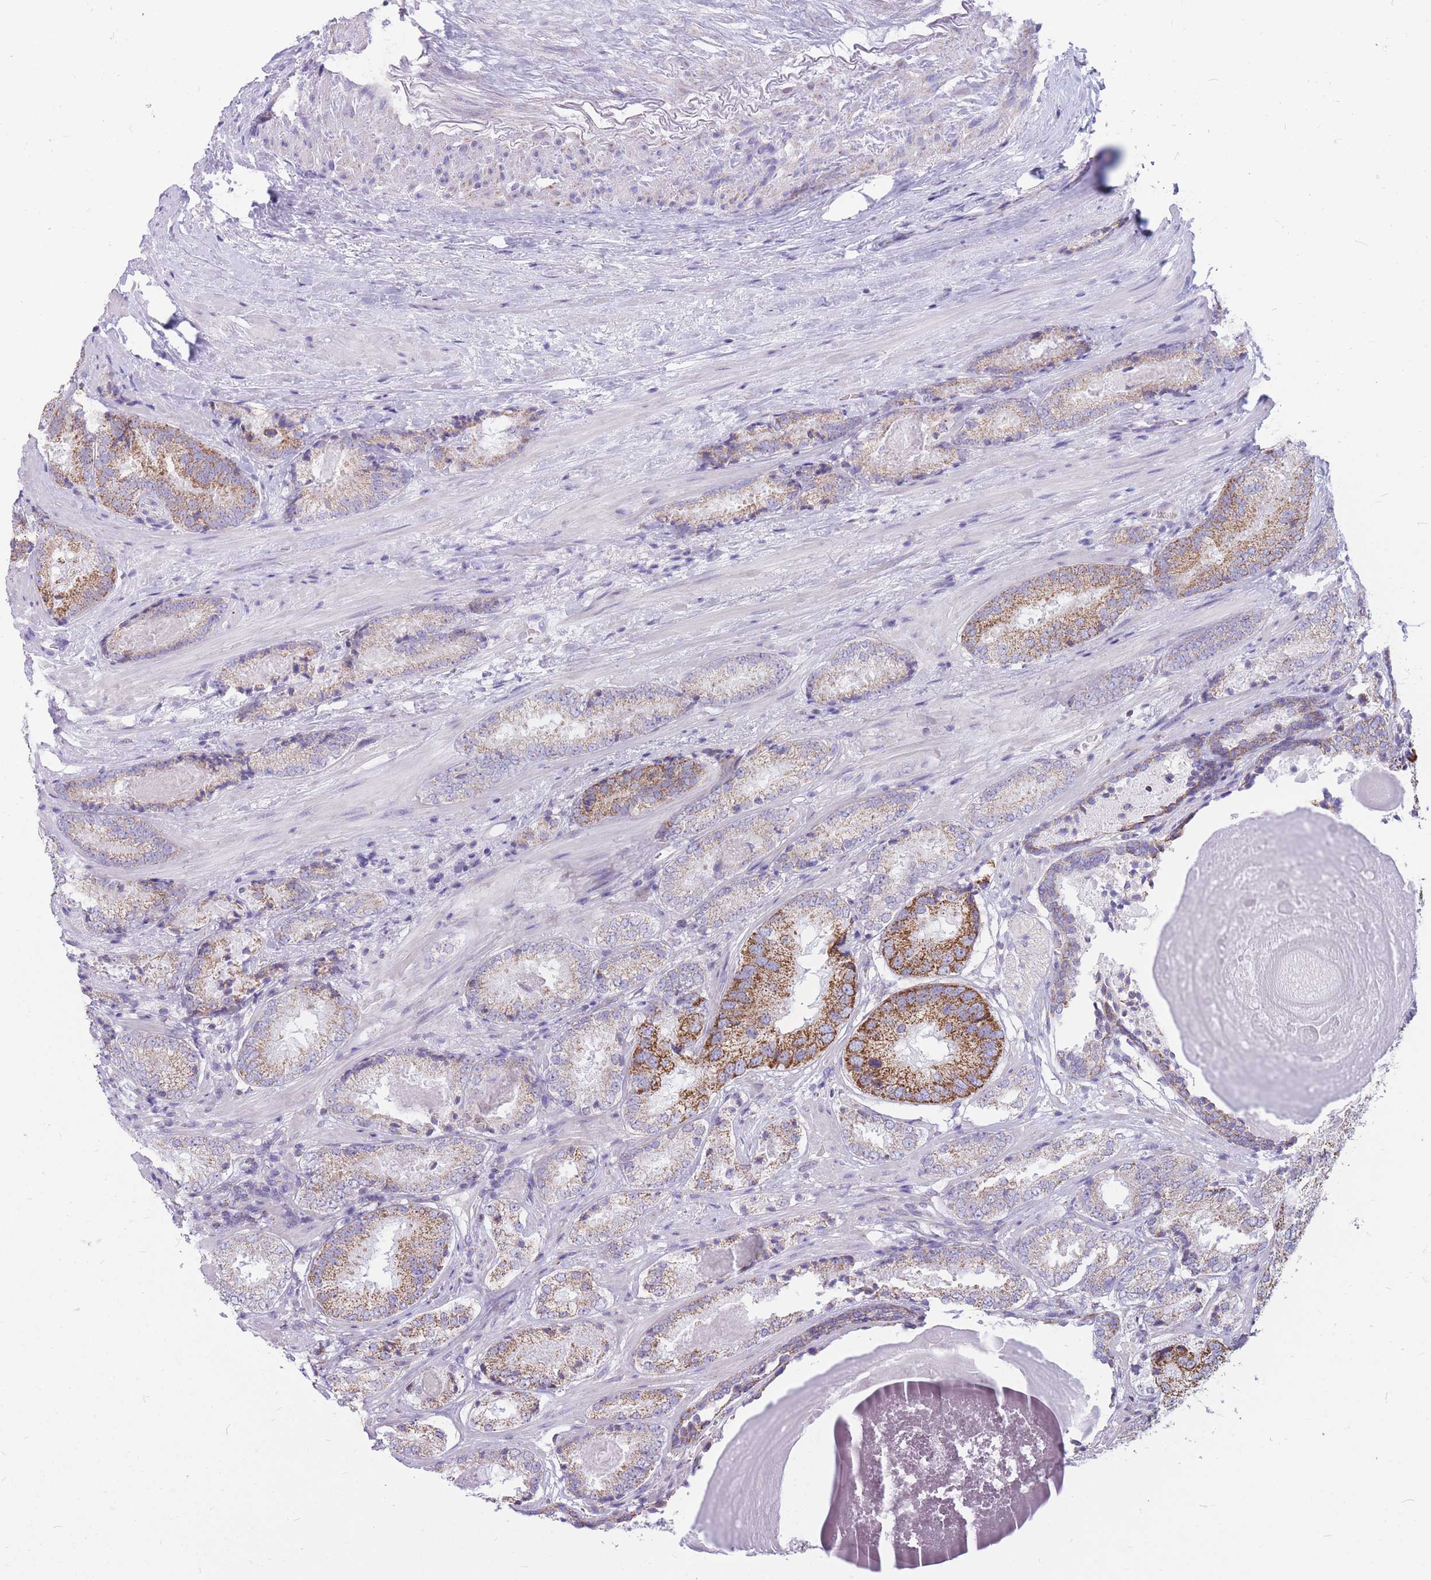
{"staining": {"intensity": "strong", "quantity": "<25%", "location": "cytoplasmic/membranous"}, "tissue": "prostate cancer", "cell_type": "Tumor cells", "image_type": "cancer", "snomed": [{"axis": "morphology", "description": "Adenocarcinoma, High grade"}, {"axis": "topography", "description": "Prostate"}], "caption": "Immunohistochemical staining of human prostate cancer shows strong cytoplasmic/membranous protein staining in about <25% of tumor cells.", "gene": "PCSK1", "patient": {"sex": "male", "age": 63}}